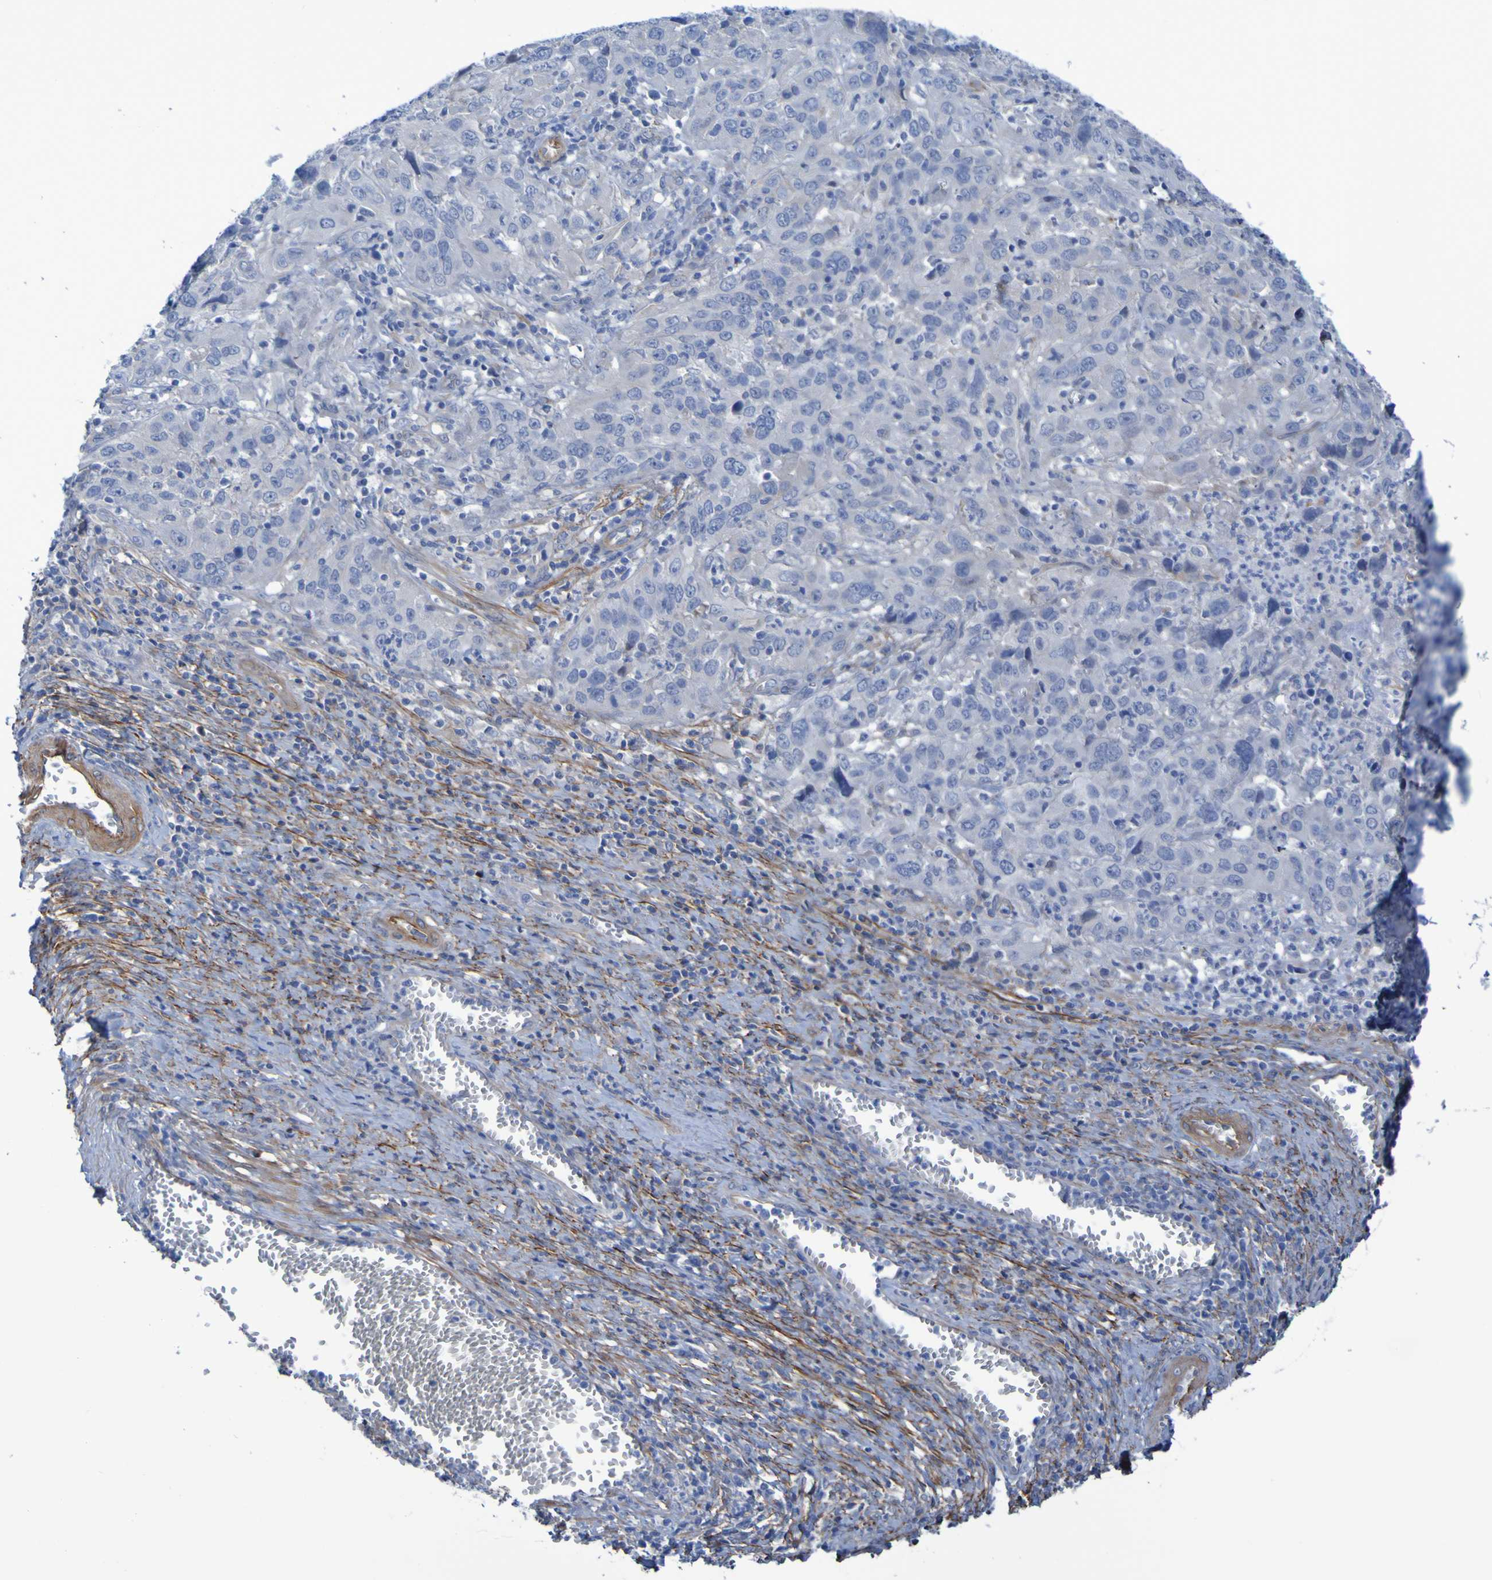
{"staining": {"intensity": "negative", "quantity": "none", "location": "none"}, "tissue": "cervical cancer", "cell_type": "Tumor cells", "image_type": "cancer", "snomed": [{"axis": "morphology", "description": "Squamous cell carcinoma, NOS"}, {"axis": "topography", "description": "Cervix"}], "caption": "This histopathology image is of cervical cancer stained with immunohistochemistry to label a protein in brown with the nuclei are counter-stained blue. There is no staining in tumor cells. The staining was performed using DAB (3,3'-diaminobenzidine) to visualize the protein expression in brown, while the nuclei were stained in blue with hematoxylin (Magnification: 20x).", "gene": "LPP", "patient": {"sex": "female", "age": 32}}